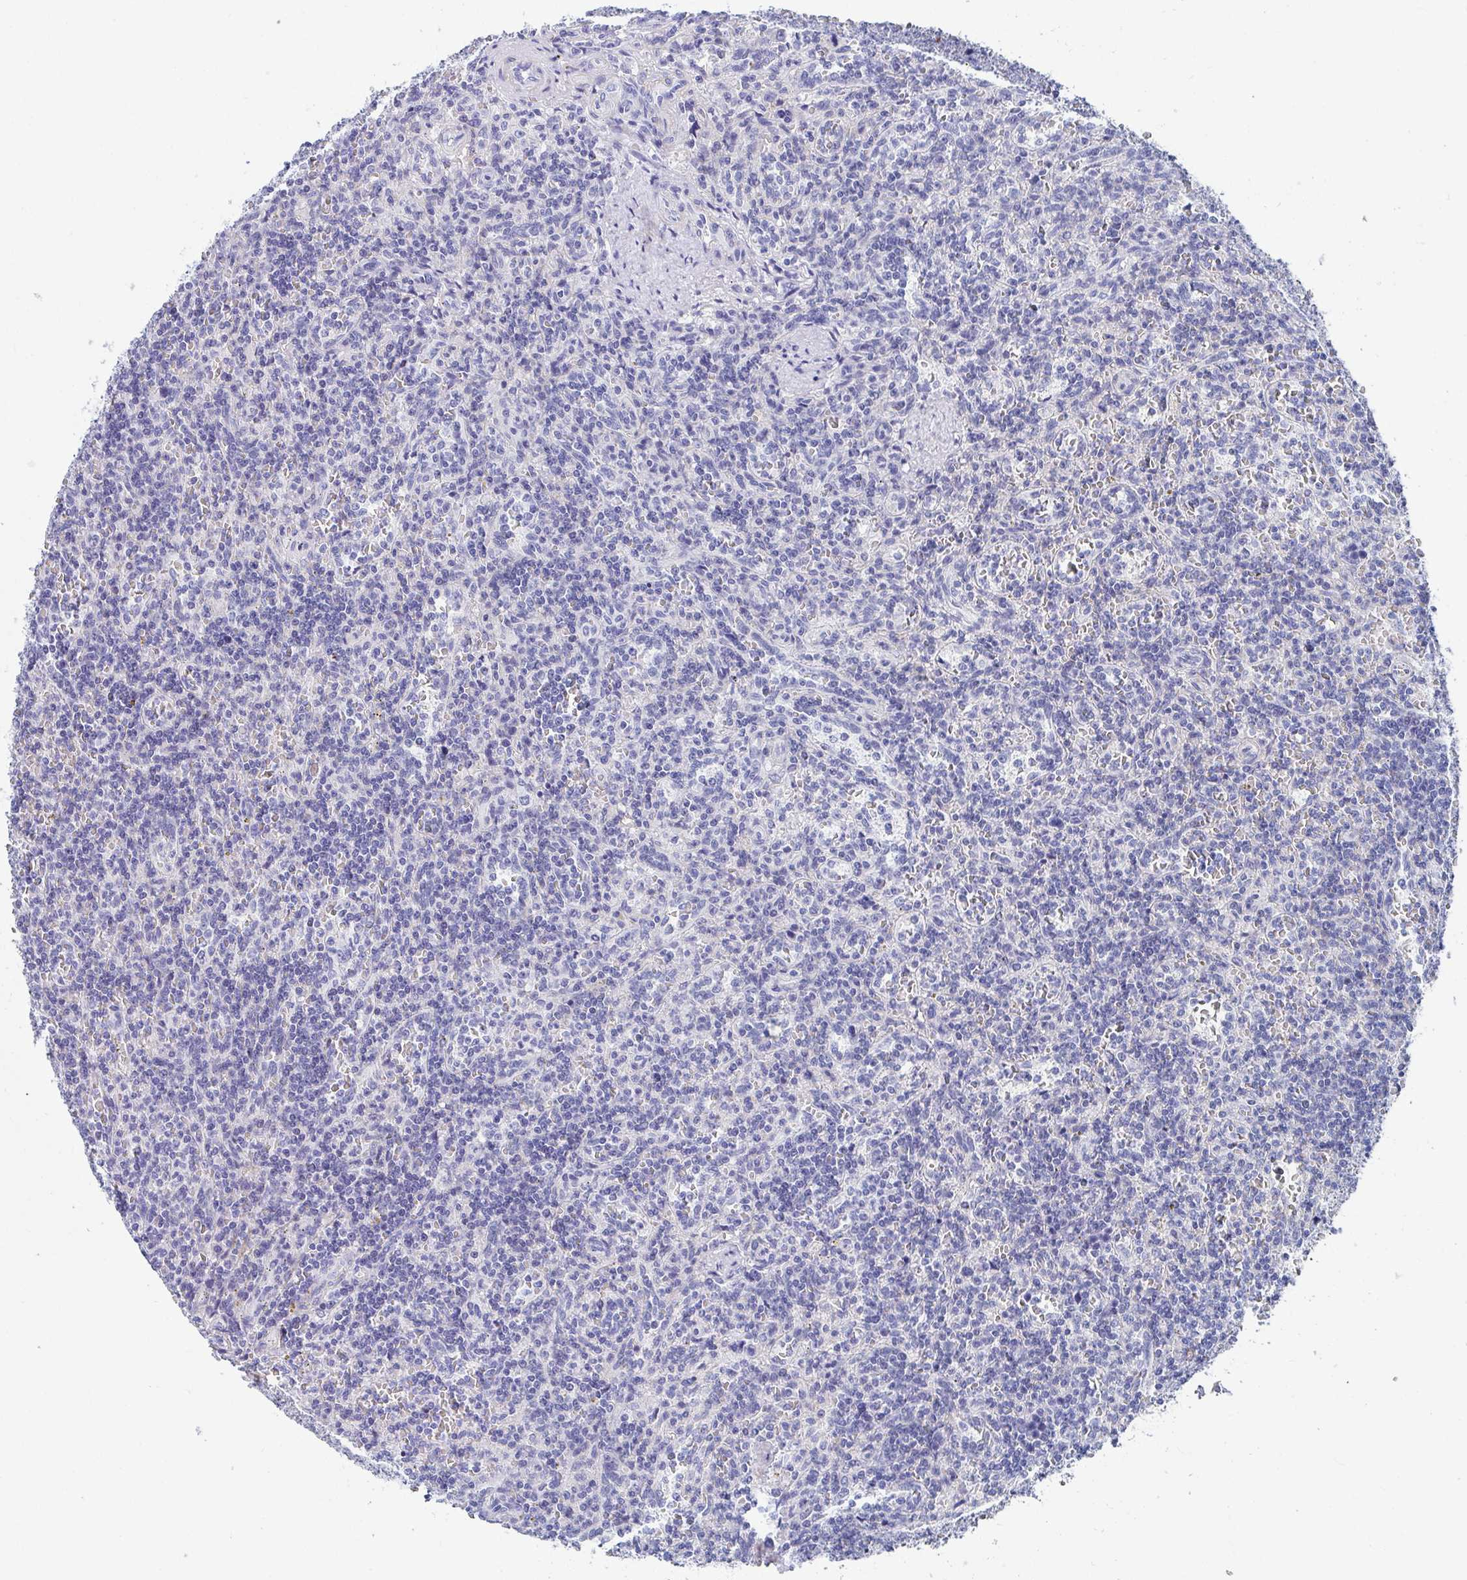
{"staining": {"intensity": "negative", "quantity": "none", "location": "none"}, "tissue": "lymphoma", "cell_type": "Tumor cells", "image_type": "cancer", "snomed": [{"axis": "morphology", "description": "Malignant lymphoma, non-Hodgkin's type, Low grade"}, {"axis": "topography", "description": "Spleen"}], "caption": "The immunohistochemistry (IHC) histopathology image has no significant expression in tumor cells of low-grade malignant lymphoma, non-Hodgkin's type tissue.", "gene": "ZFP82", "patient": {"sex": "male", "age": 73}}